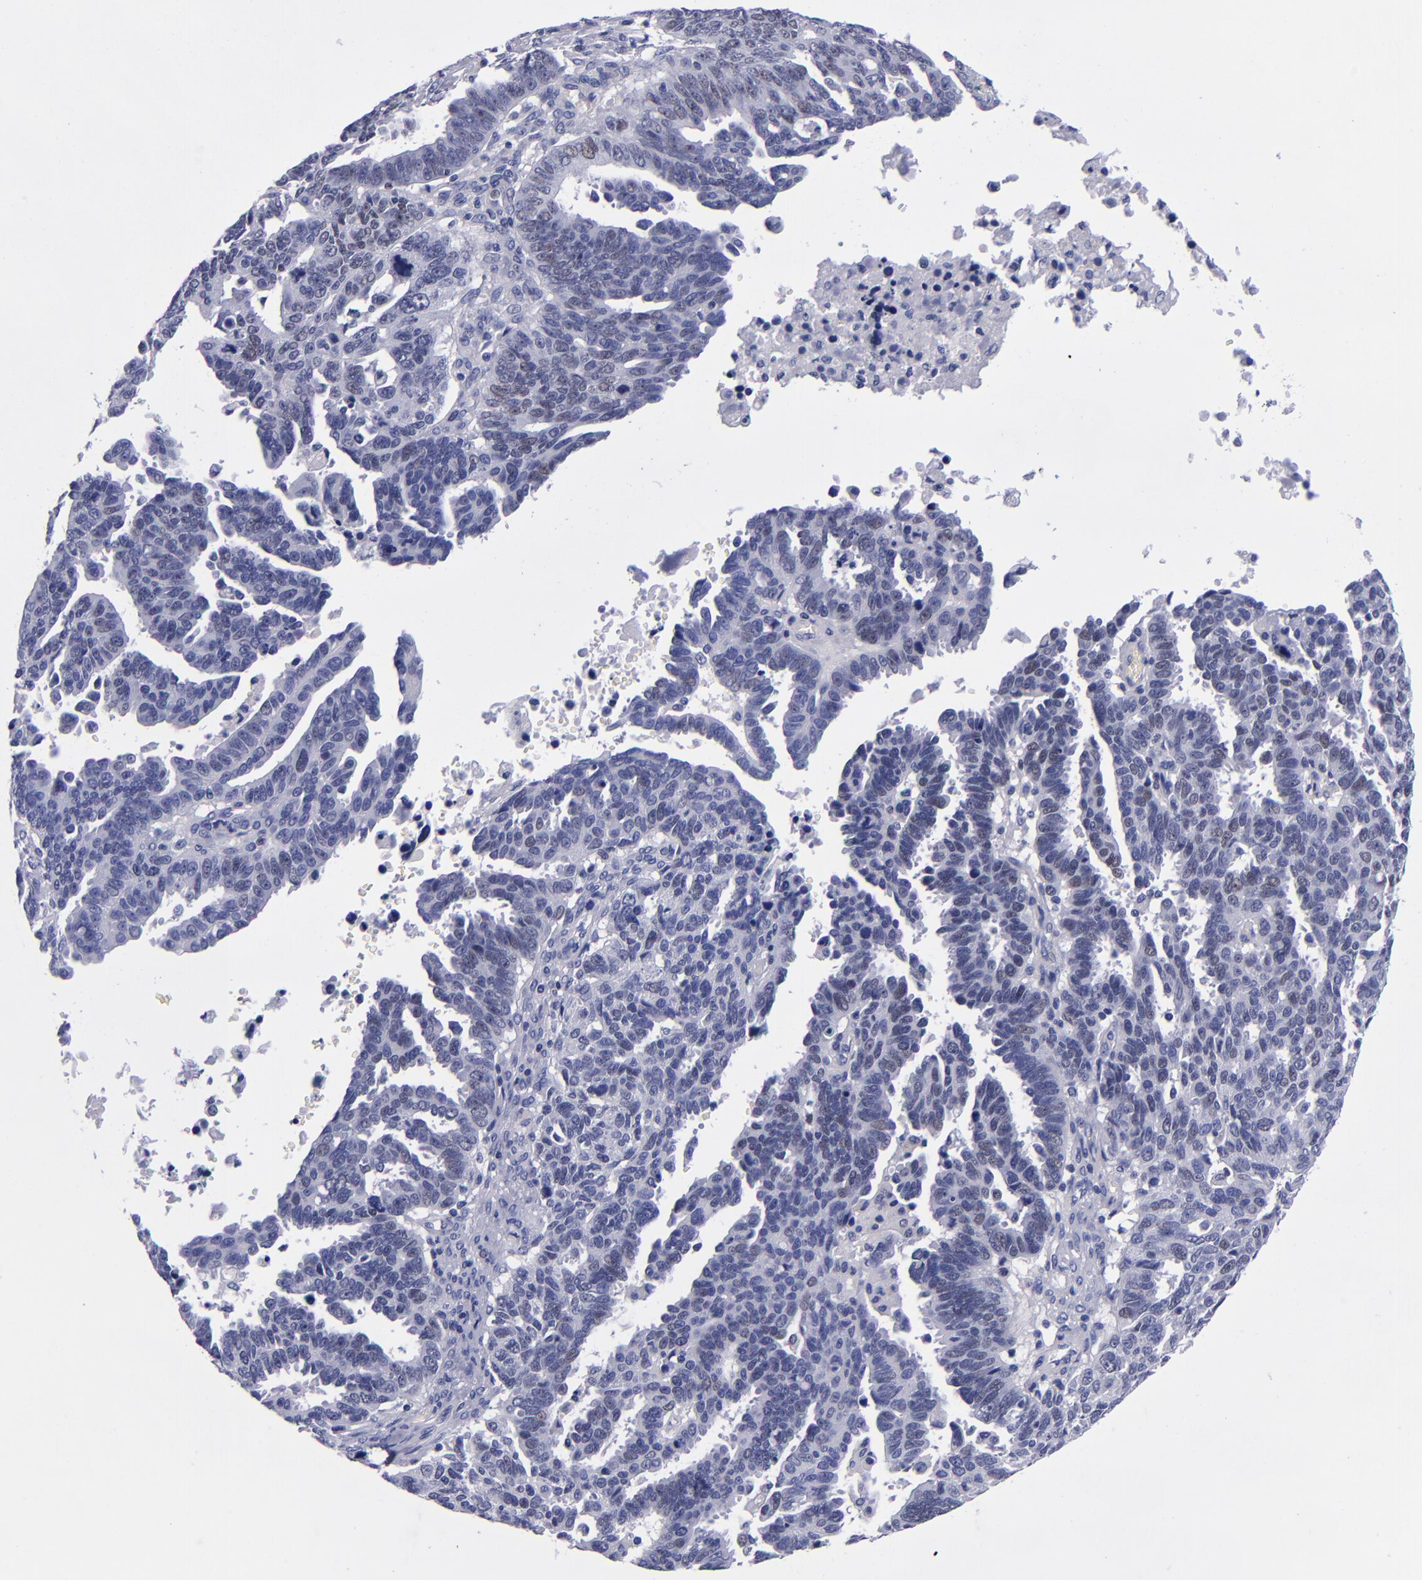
{"staining": {"intensity": "negative", "quantity": "none", "location": "none"}, "tissue": "ovarian cancer", "cell_type": "Tumor cells", "image_type": "cancer", "snomed": [{"axis": "morphology", "description": "Carcinoma, endometroid"}, {"axis": "morphology", "description": "Cystadenocarcinoma, serous, NOS"}, {"axis": "topography", "description": "Ovary"}], "caption": "Tumor cells show no significant staining in ovarian serous cystadenocarcinoma.", "gene": "MCM7", "patient": {"sex": "female", "age": 45}}